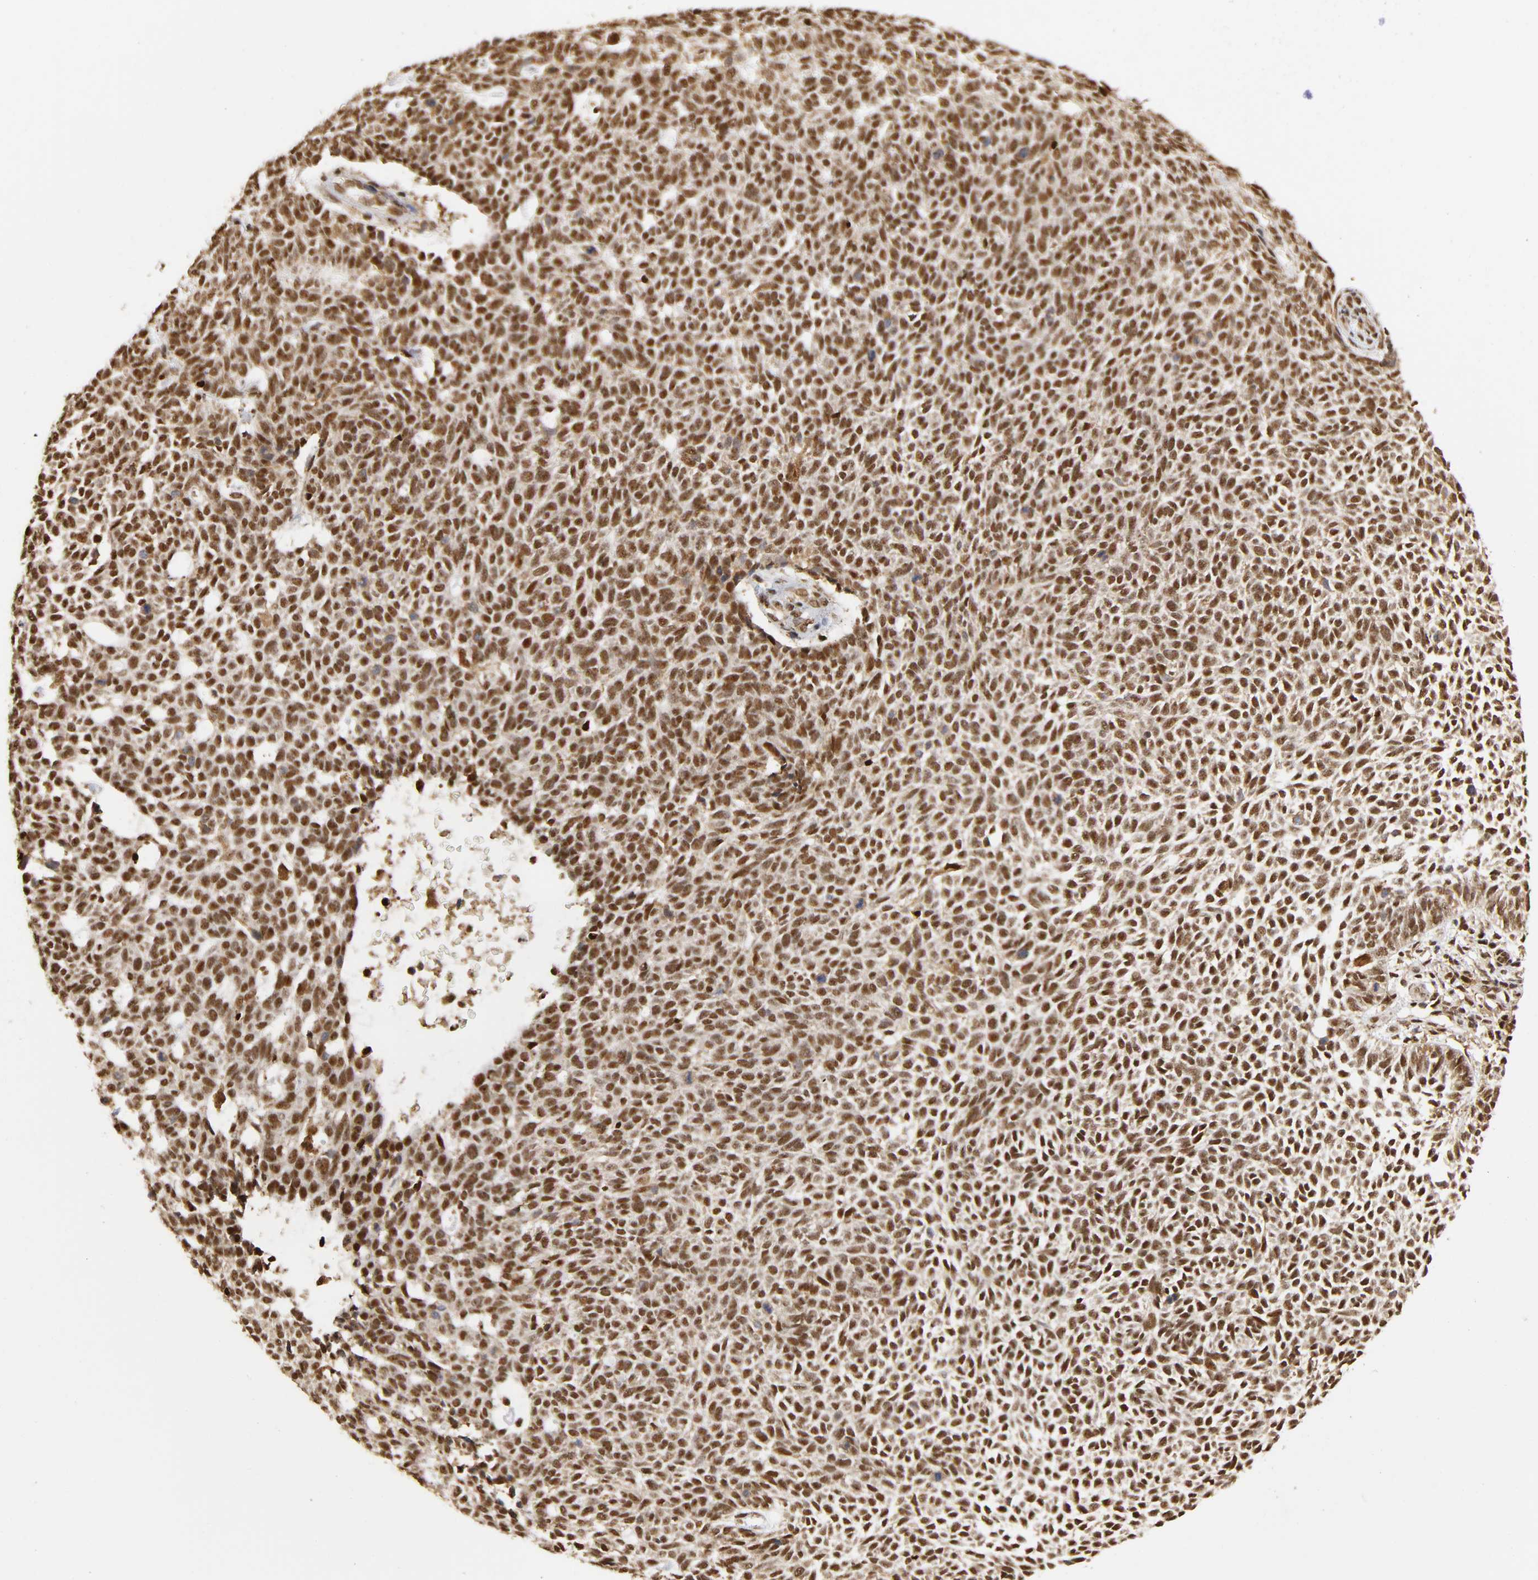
{"staining": {"intensity": "strong", "quantity": ">75%", "location": "nuclear"}, "tissue": "skin cancer", "cell_type": "Tumor cells", "image_type": "cancer", "snomed": [{"axis": "morphology", "description": "Normal tissue, NOS"}, {"axis": "morphology", "description": "Basal cell carcinoma"}, {"axis": "topography", "description": "Skin"}], "caption": "This is an image of immunohistochemistry (IHC) staining of basal cell carcinoma (skin), which shows strong staining in the nuclear of tumor cells.", "gene": "RNF122", "patient": {"sex": "male", "age": 87}}